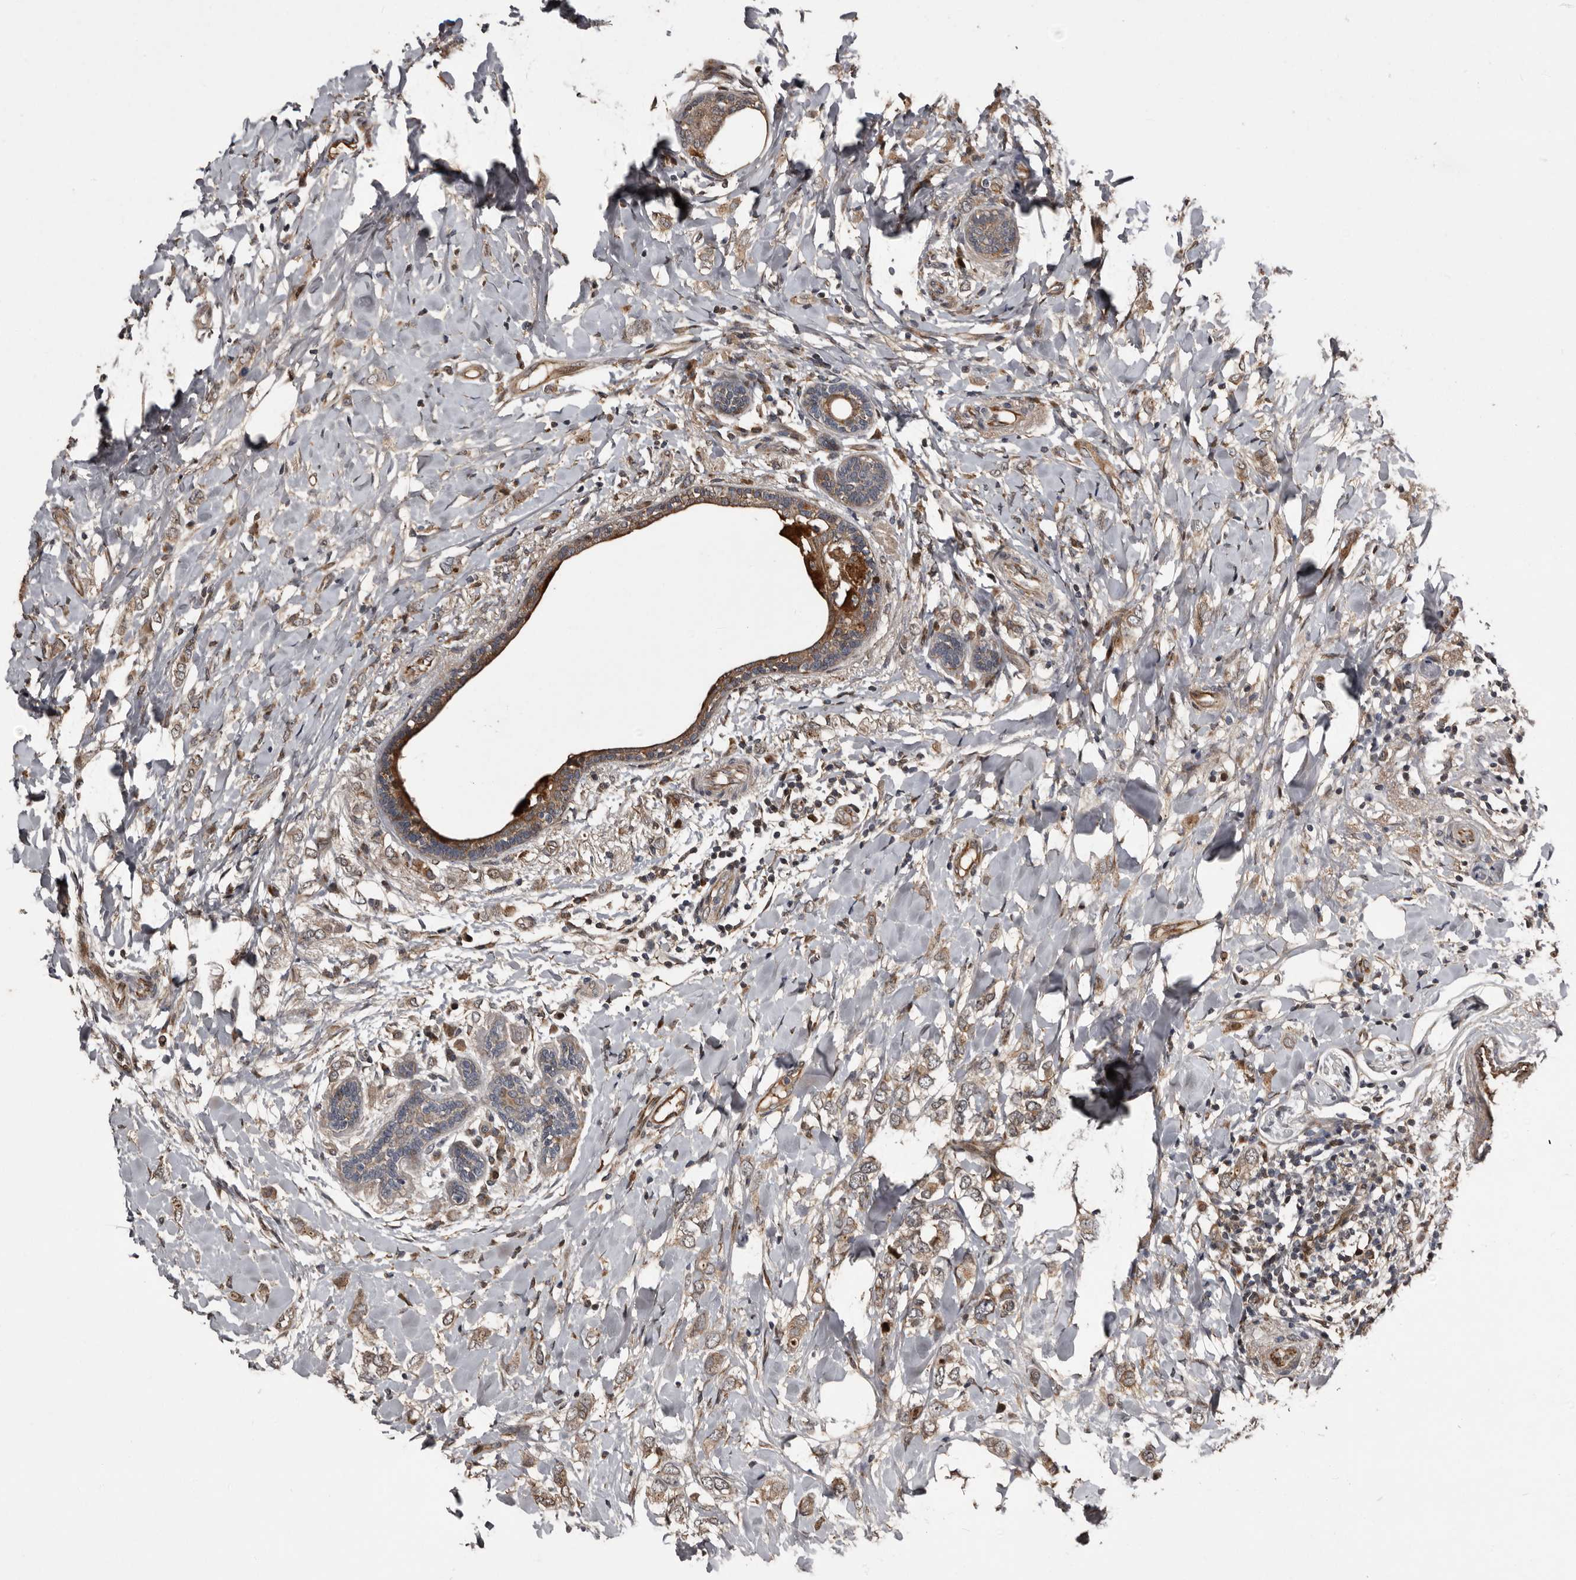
{"staining": {"intensity": "weak", "quantity": ">75%", "location": "cytoplasmic/membranous"}, "tissue": "breast cancer", "cell_type": "Tumor cells", "image_type": "cancer", "snomed": [{"axis": "morphology", "description": "Normal tissue, NOS"}, {"axis": "morphology", "description": "Lobular carcinoma"}, {"axis": "topography", "description": "Breast"}], "caption": "Lobular carcinoma (breast) stained with immunohistochemistry demonstrates weak cytoplasmic/membranous positivity in about >75% of tumor cells.", "gene": "SERTAD4", "patient": {"sex": "female", "age": 47}}